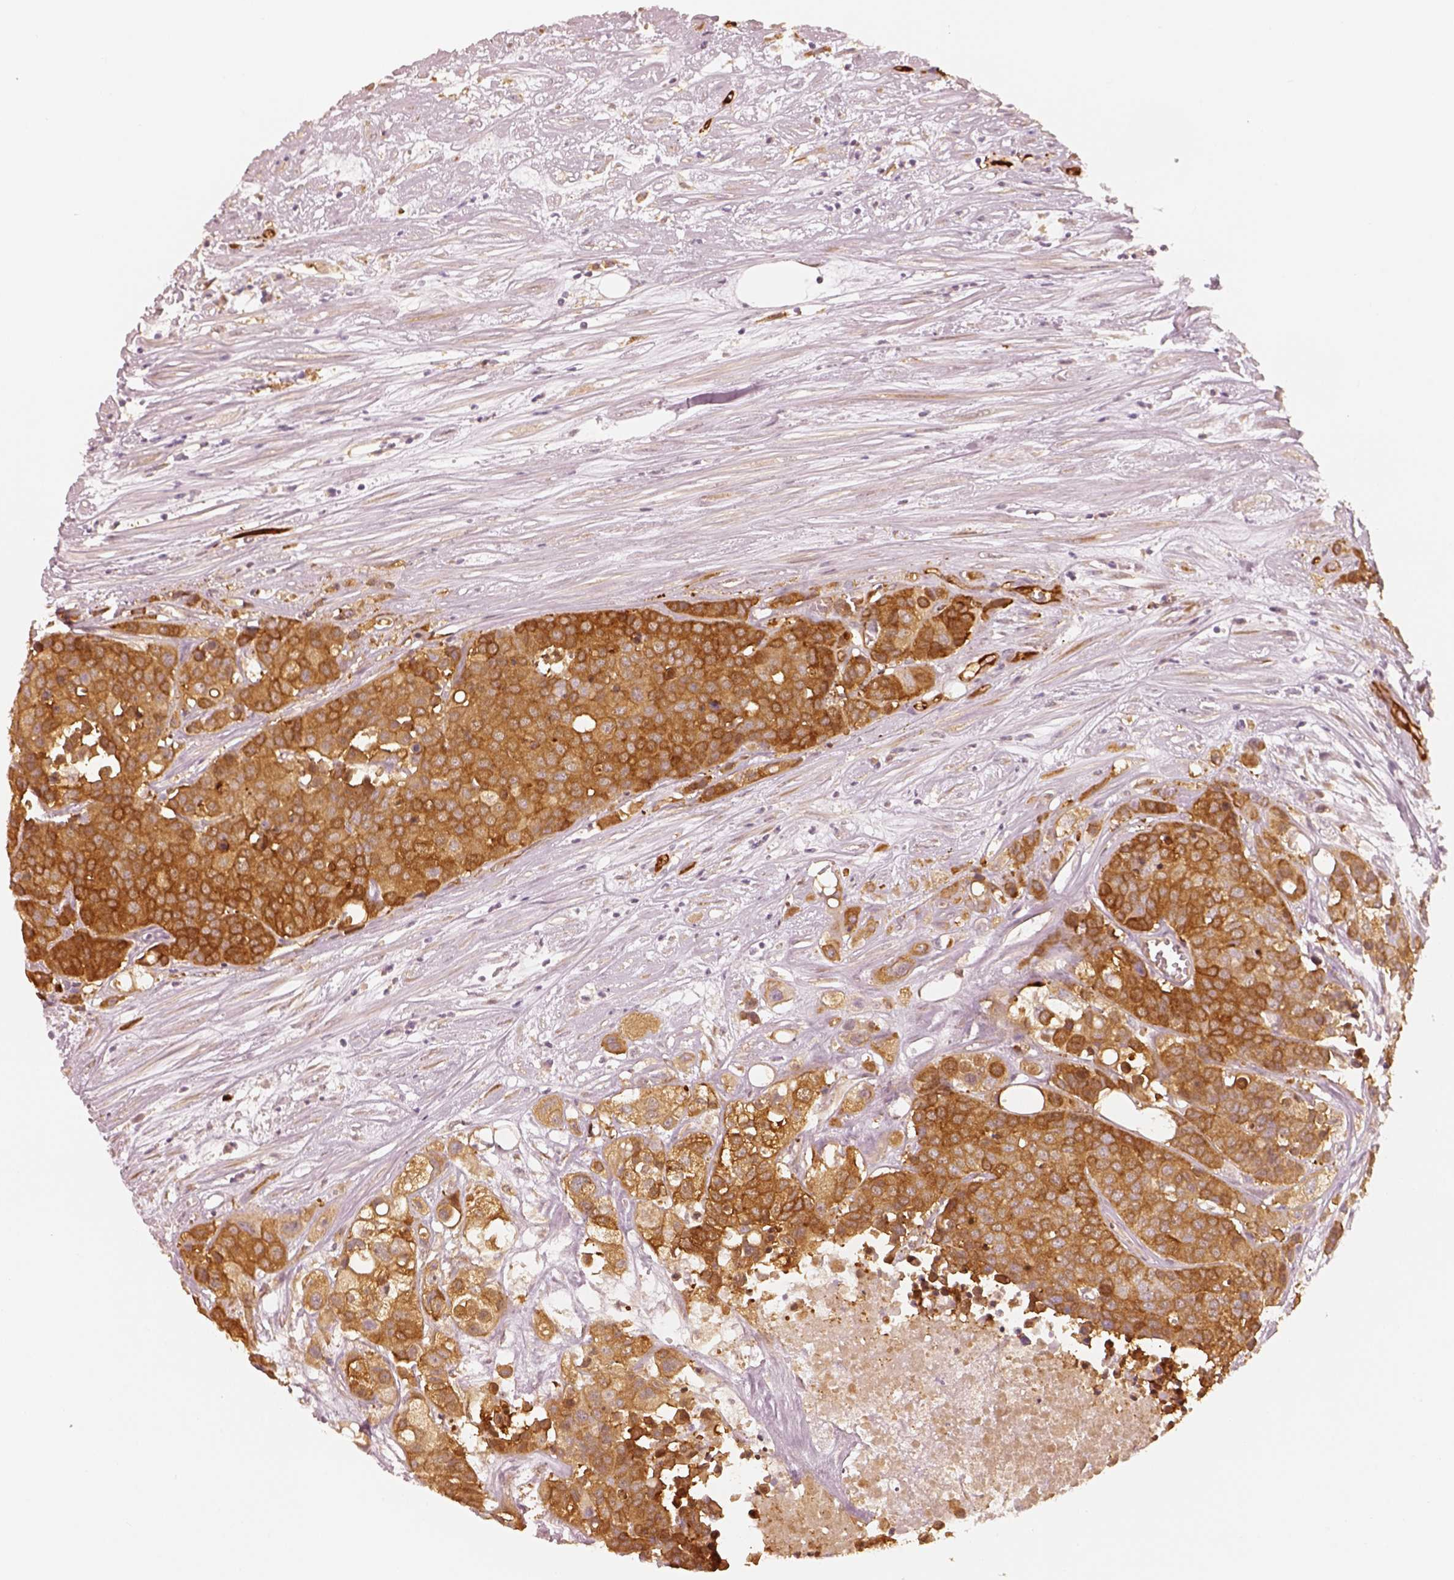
{"staining": {"intensity": "strong", "quantity": ">75%", "location": "cytoplasmic/membranous"}, "tissue": "carcinoid", "cell_type": "Tumor cells", "image_type": "cancer", "snomed": [{"axis": "morphology", "description": "Carcinoid, malignant, NOS"}, {"axis": "topography", "description": "Colon"}], "caption": "IHC of human carcinoid (malignant) displays high levels of strong cytoplasmic/membranous expression in approximately >75% of tumor cells.", "gene": "FSCN1", "patient": {"sex": "male", "age": 81}}